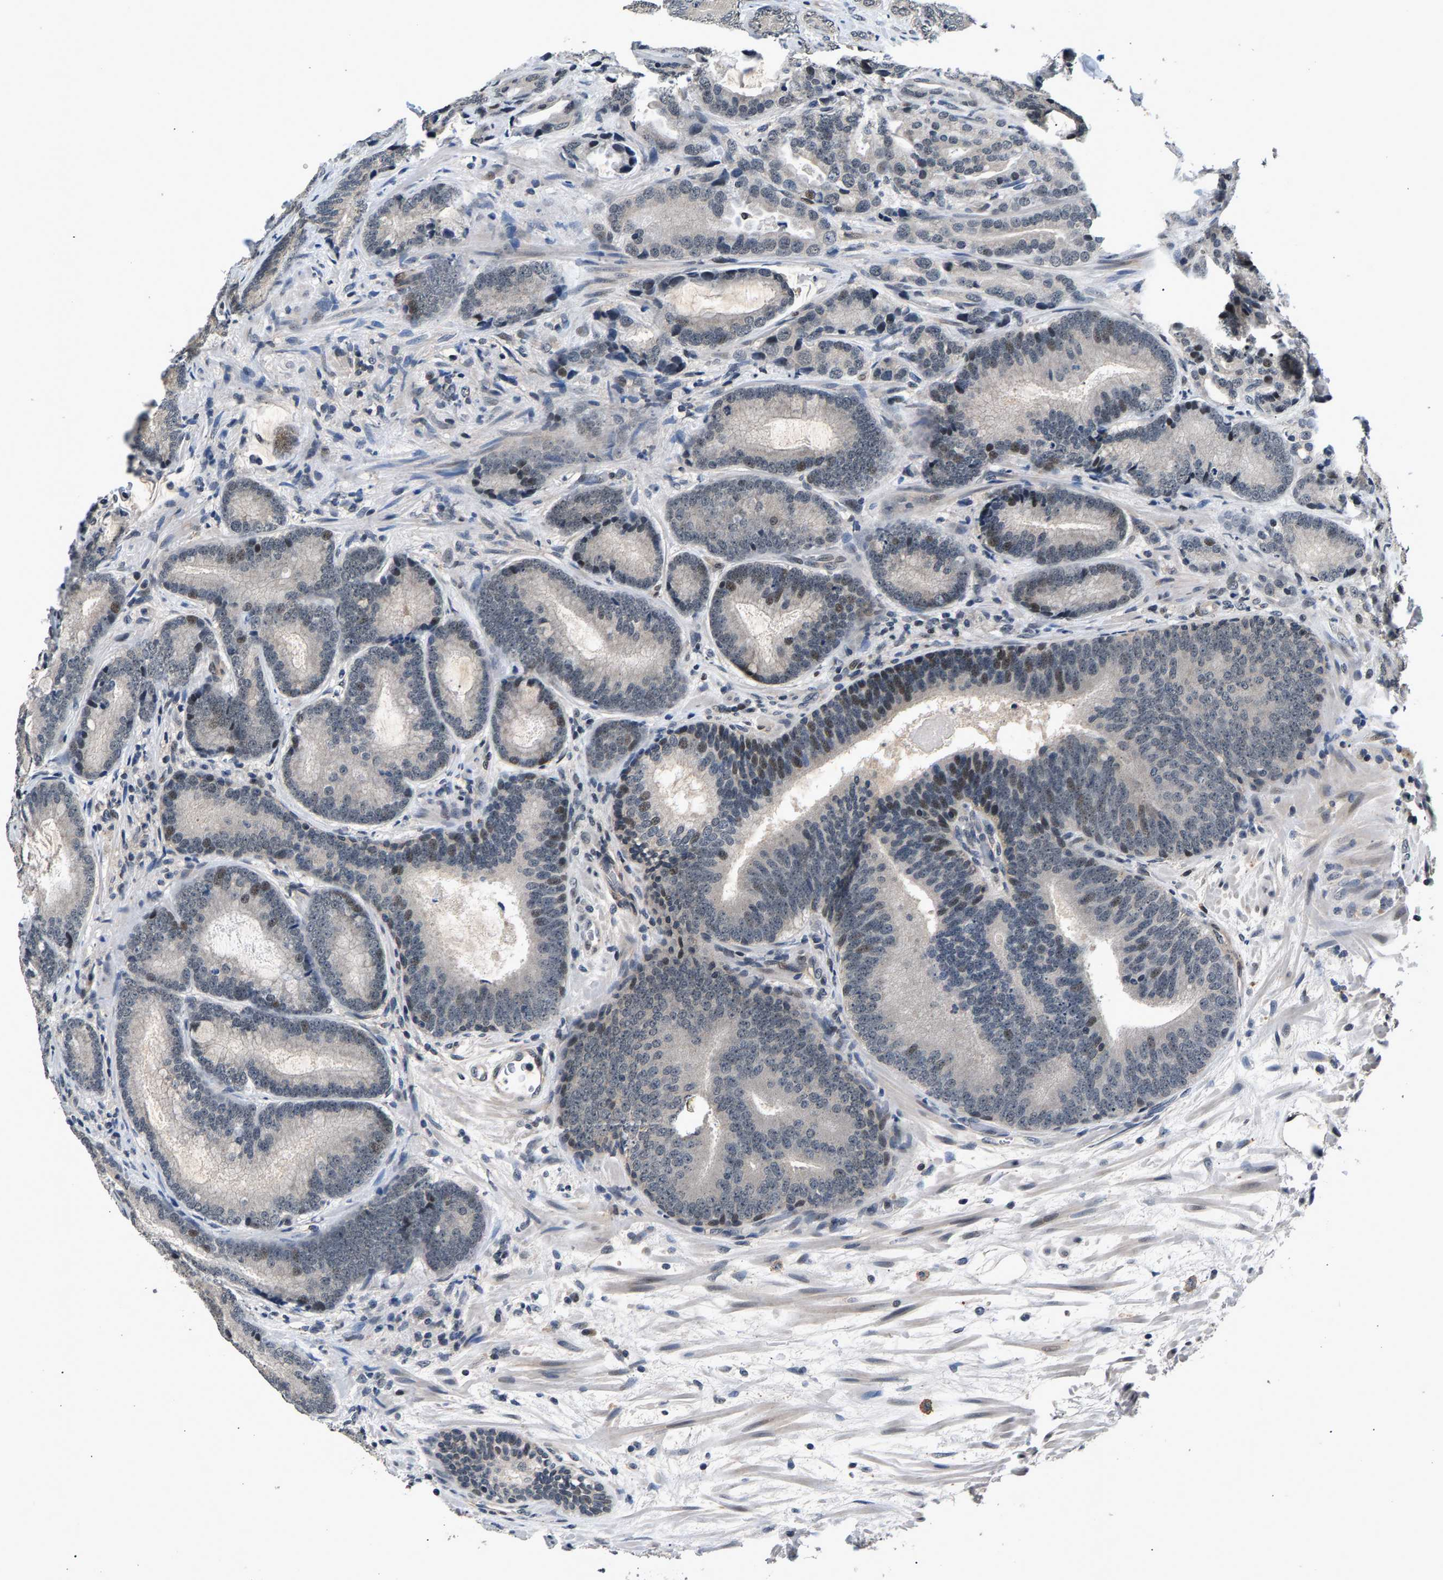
{"staining": {"intensity": "weak", "quantity": "<25%", "location": "nuclear"}, "tissue": "prostate cancer", "cell_type": "Tumor cells", "image_type": "cancer", "snomed": [{"axis": "morphology", "description": "Adenocarcinoma, High grade"}, {"axis": "topography", "description": "Prostate"}], "caption": "Immunohistochemistry (IHC) image of neoplastic tissue: prostate high-grade adenocarcinoma stained with DAB (3,3'-diaminobenzidine) displays no significant protein staining in tumor cells.", "gene": "RBM33", "patient": {"sex": "male", "age": 55}}